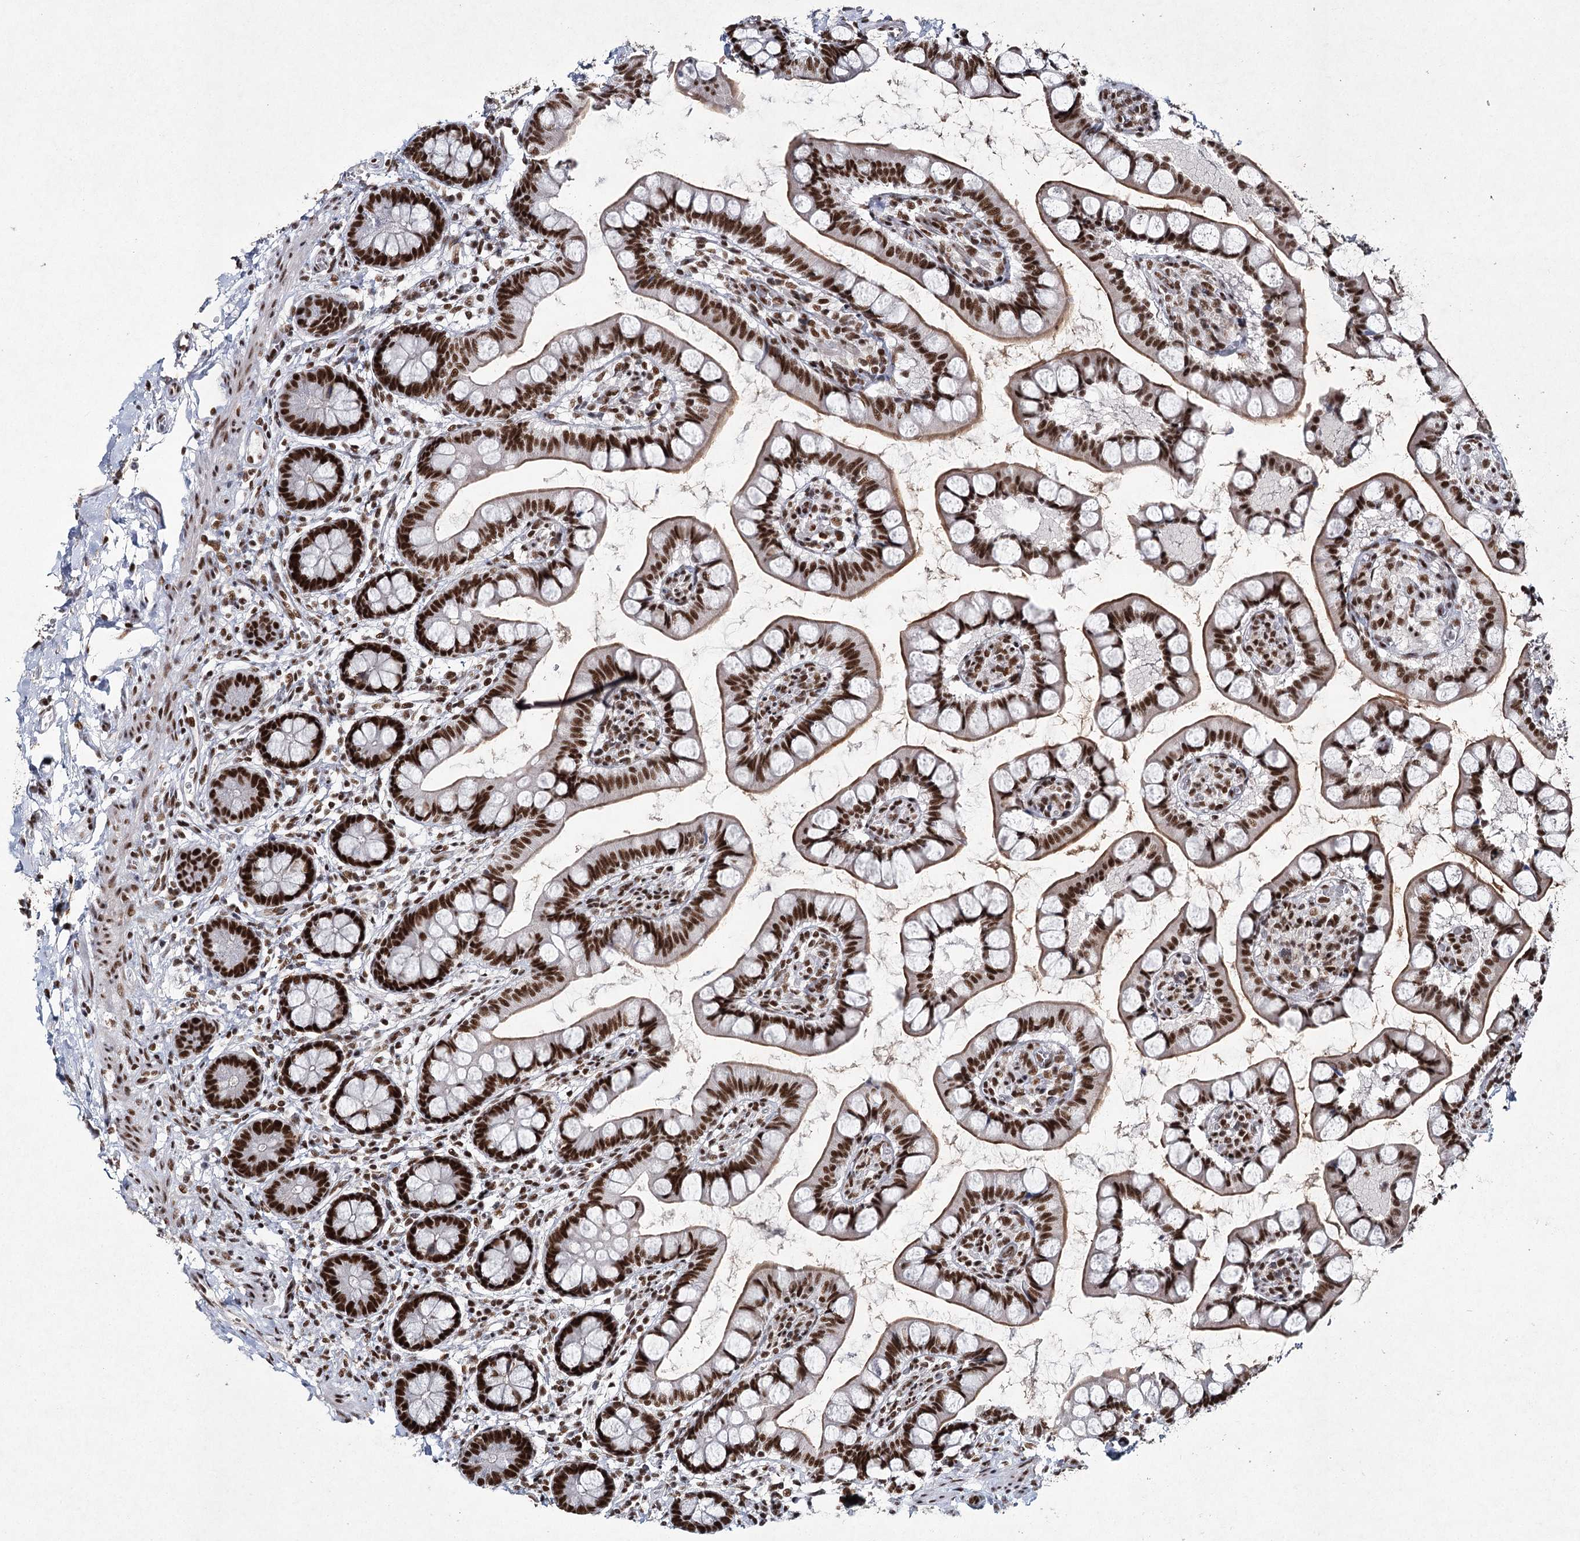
{"staining": {"intensity": "strong", "quantity": ">75%", "location": "nuclear"}, "tissue": "small intestine", "cell_type": "Glandular cells", "image_type": "normal", "snomed": [{"axis": "morphology", "description": "Normal tissue, NOS"}, {"axis": "topography", "description": "Small intestine"}], "caption": "Immunohistochemical staining of unremarkable human small intestine demonstrates >75% levels of strong nuclear protein staining in about >75% of glandular cells.", "gene": "SCAF8", "patient": {"sex": "male", "age": 52}}